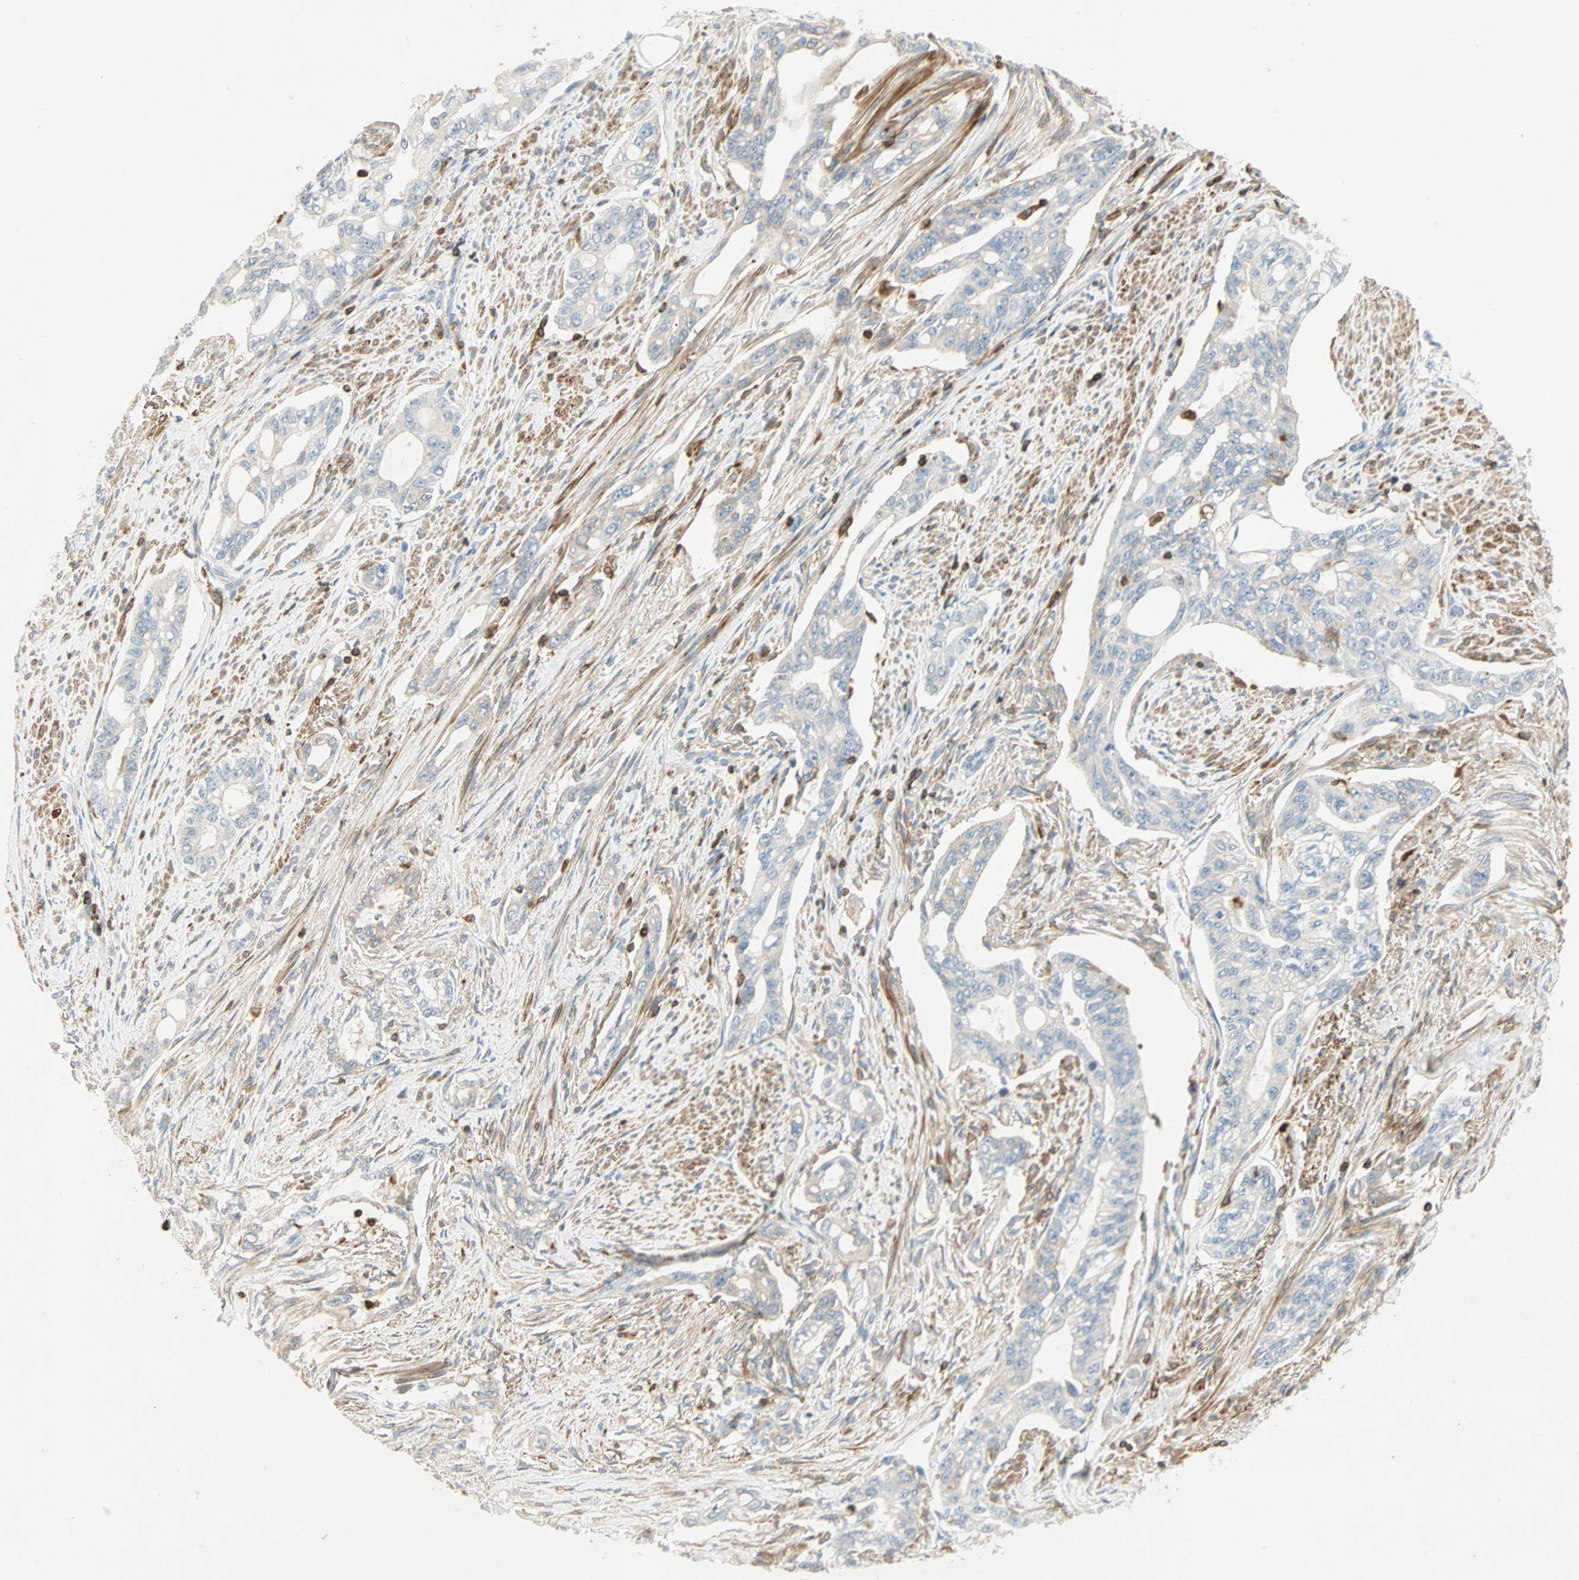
{"staining": {"intensity": "weak", "quantity": "<25%", "location": "cytoplasmic/membranous"}, "tissue": "pancreatic cancer", "cell_type": "Tumor cells", "image_type": "cancer", "snomed": [{"axis": "morphology", "description": "Normal tissue, NOS"}, {"axis": "topography", "description": "Pancreas"}], "caption": "IHC of human pancreatic cancer shows no positivity in tumor cells.", "gene": "FMNL1", "patient": {"sex": "male", "age": 42}}